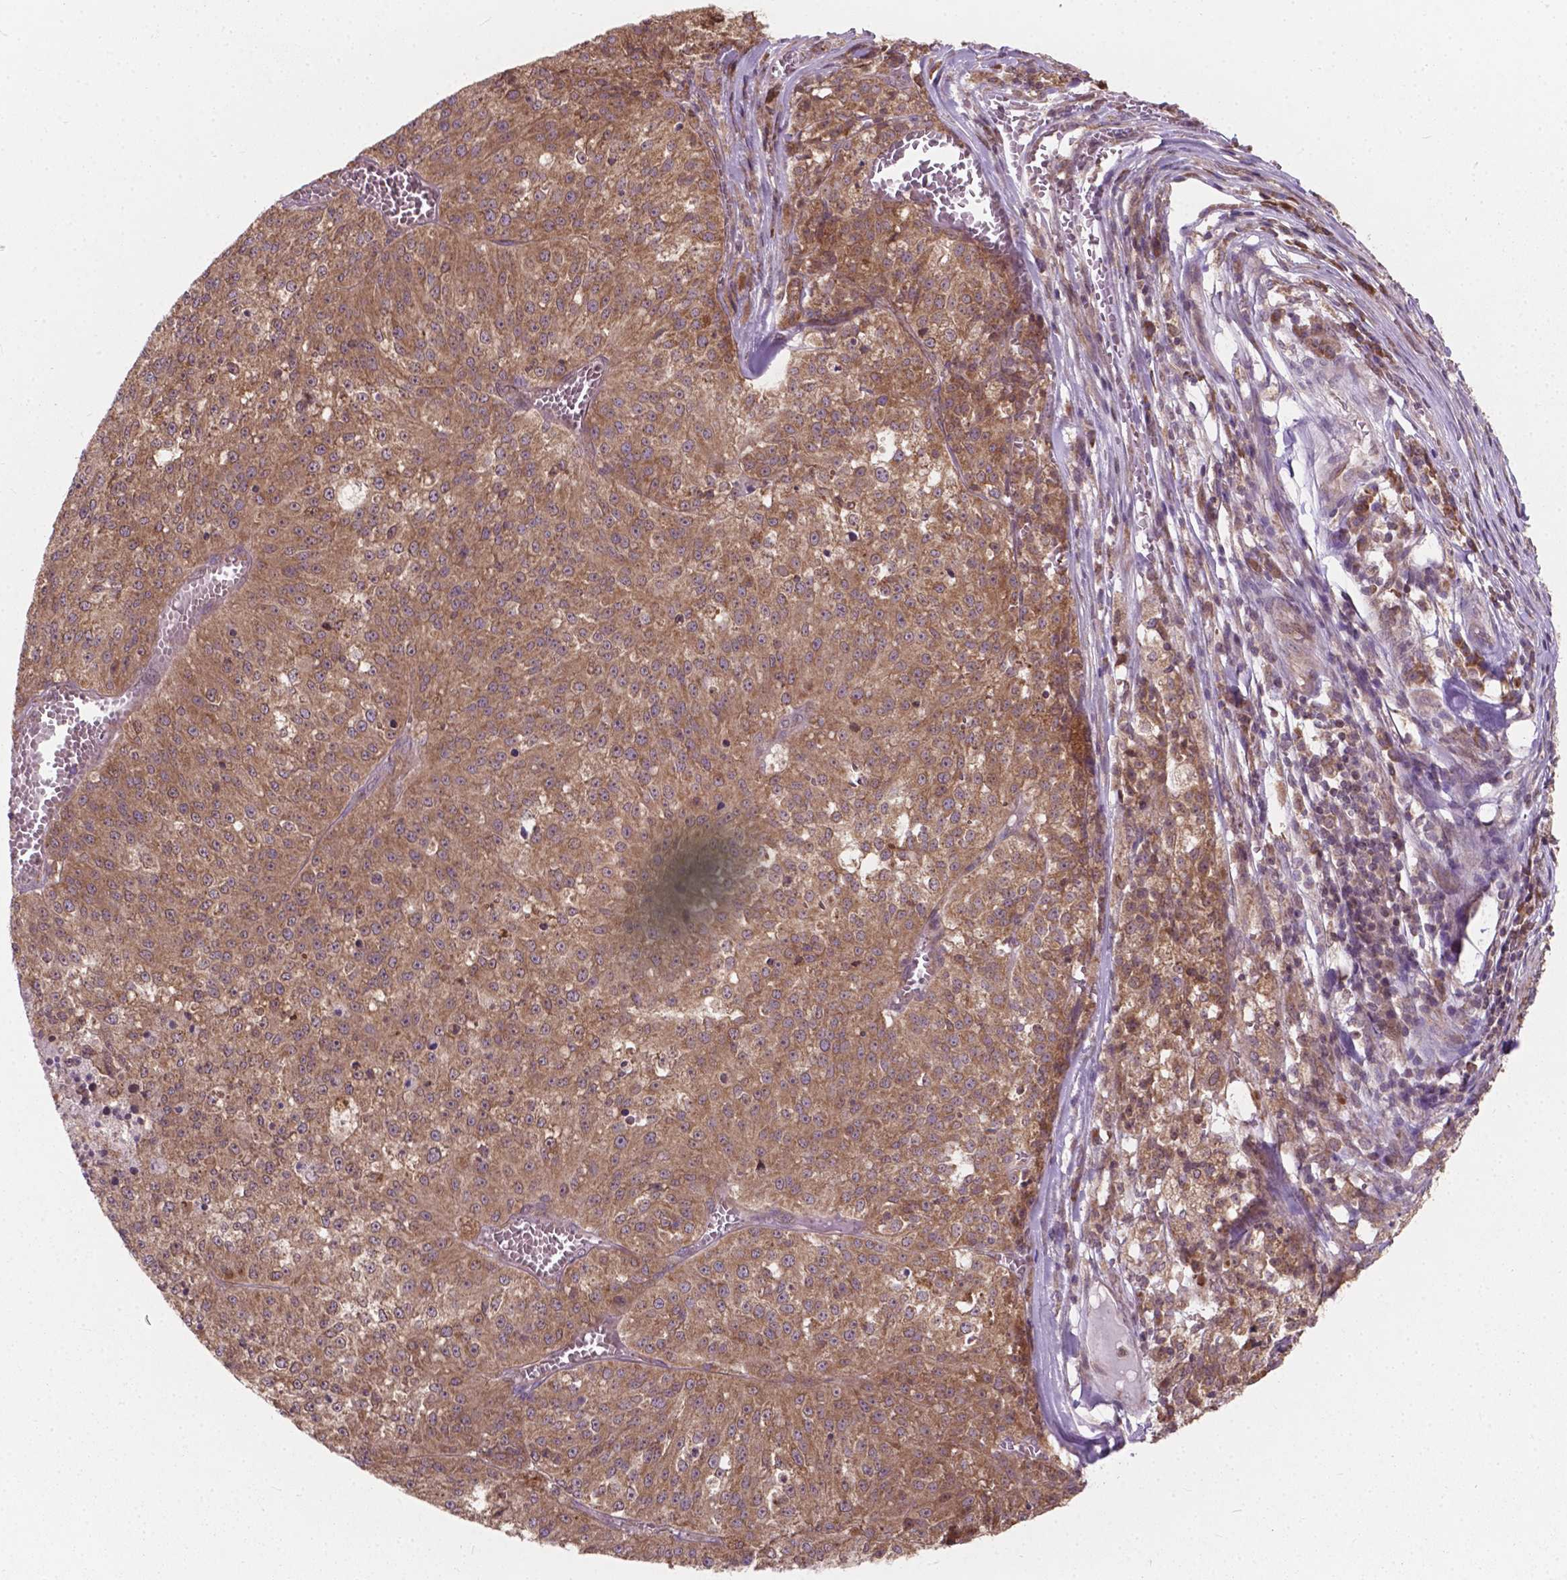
{"staining": {"intensity": "moderate", "quantity": ">75%", "location": "cytoplasmic/membranous"}, "tissue": "melanoma", "cell_type": "Tumor cells", "image_type": "cancer", "snomed": [{"axis": "morphology", "description": "Malignant melanoma, Metastatic site"}, {"axis": "topography", "description": "Lymph node"}], "caption": "Melanoma tissue displays moderate cytoplasmic/membranous positivity in approximately >75% of tumor cells, visualized by immunohistochemistry. The staining was performed using DAB to visualize the protein expression in brown, while the nuclei were stained in blue with hematoxylin (Magnification: 20x).", "gene": "MRPL33", "patient": {"sex": "female", "age": 64}}